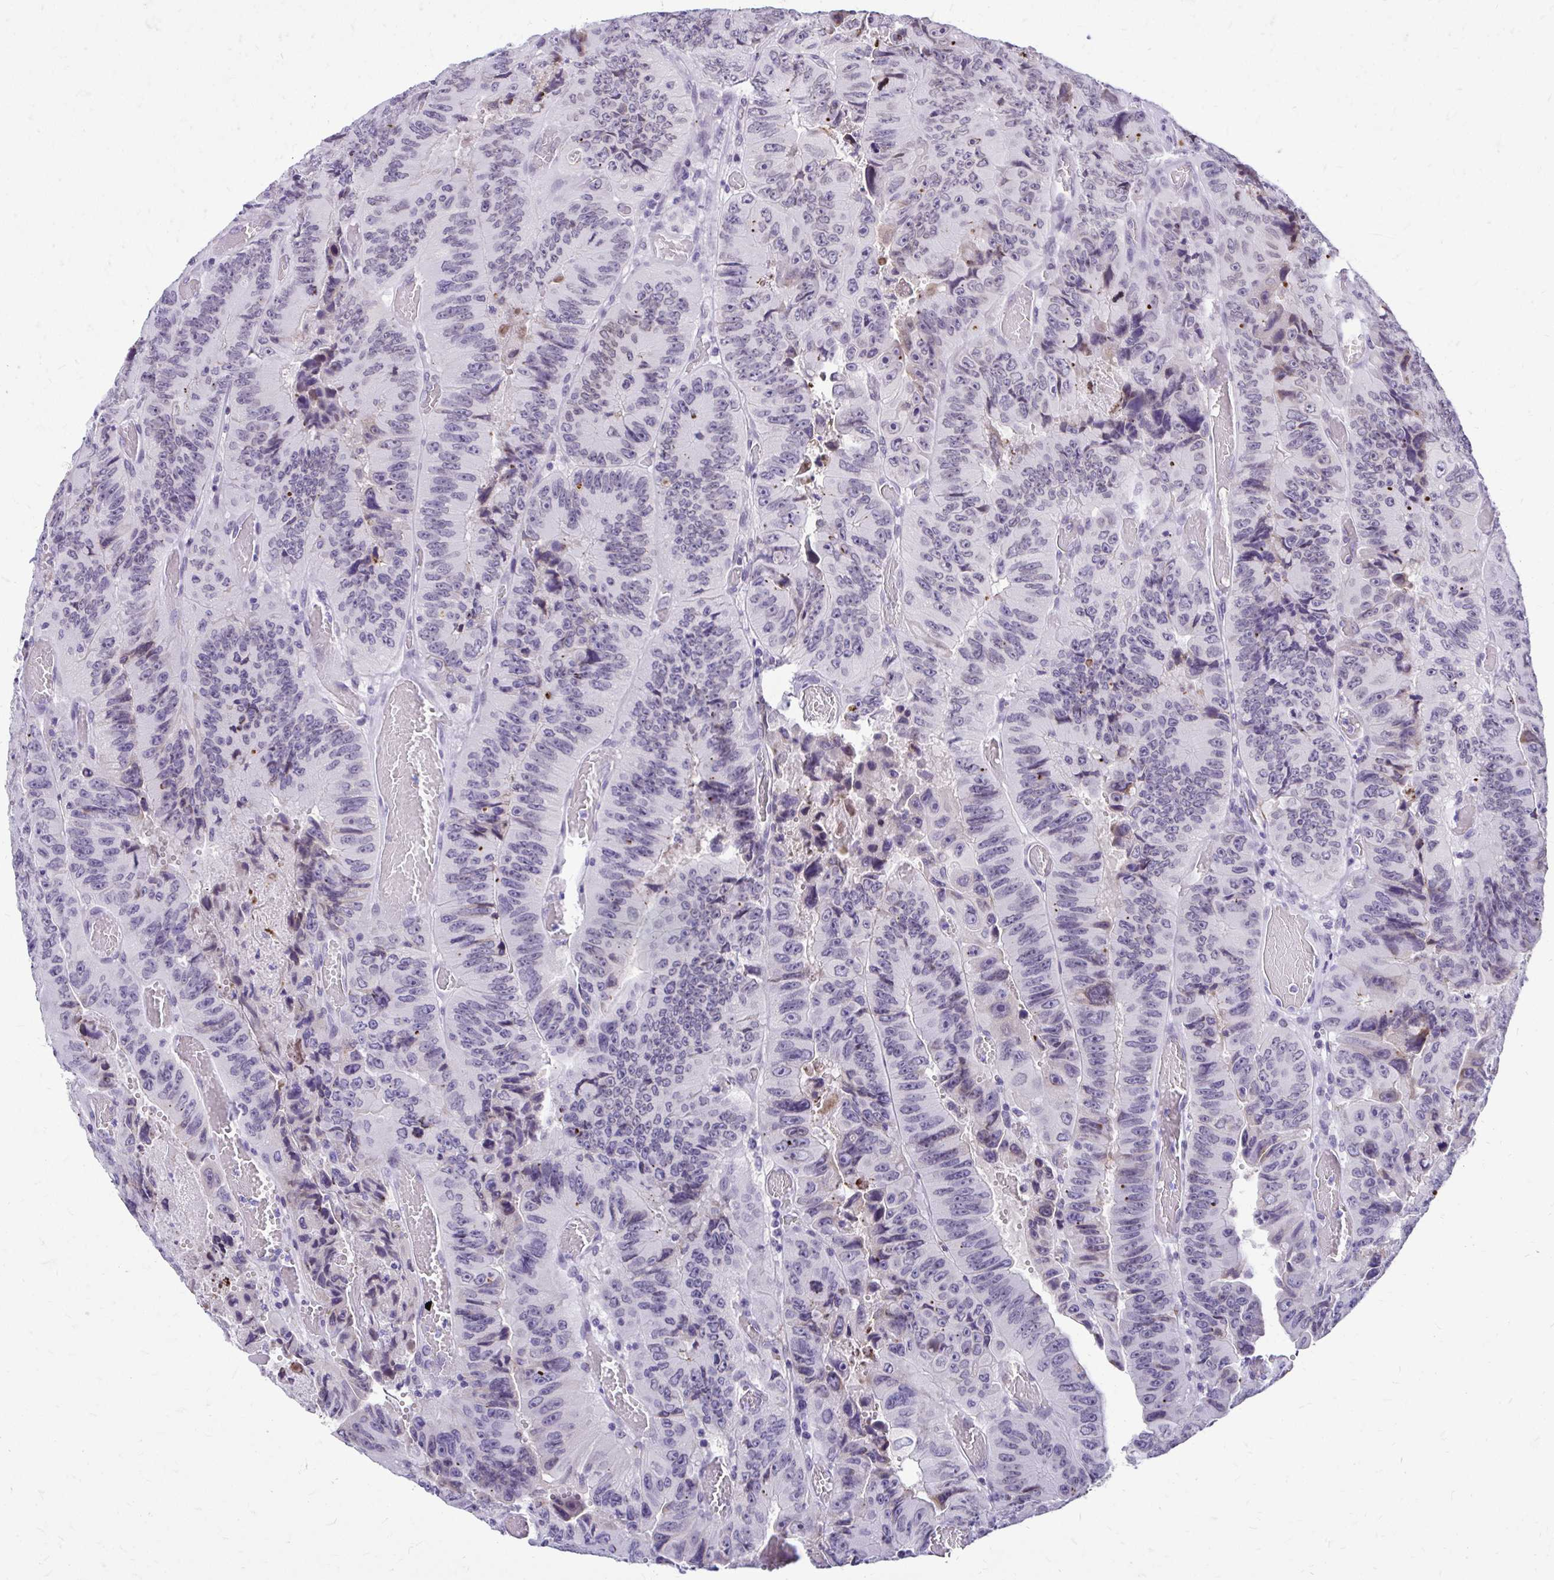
{"staining": {"intensity": "weak", "quantity": "<25%", "location": "cytoplasmic/membranous,nuclear"}, "tissue": "colorectal cancer", "cell_type": "Tumor cells", "image_type": "cancer", "snomed": [{"axis": "morphology", "description": "Adenocarcinoma, NOS"}, {"axis": "topography", "description": "Colon"}], "caption": "This micrograph is of colorectal cancer (adenocarcinoma) stained with immunohistochemistry to label a protein in brown with the nuclei are counter-stained blue. There is no expression in tumor cells.", "gene": "BANF1", "patient": {"sex": "female", "age": 84}}